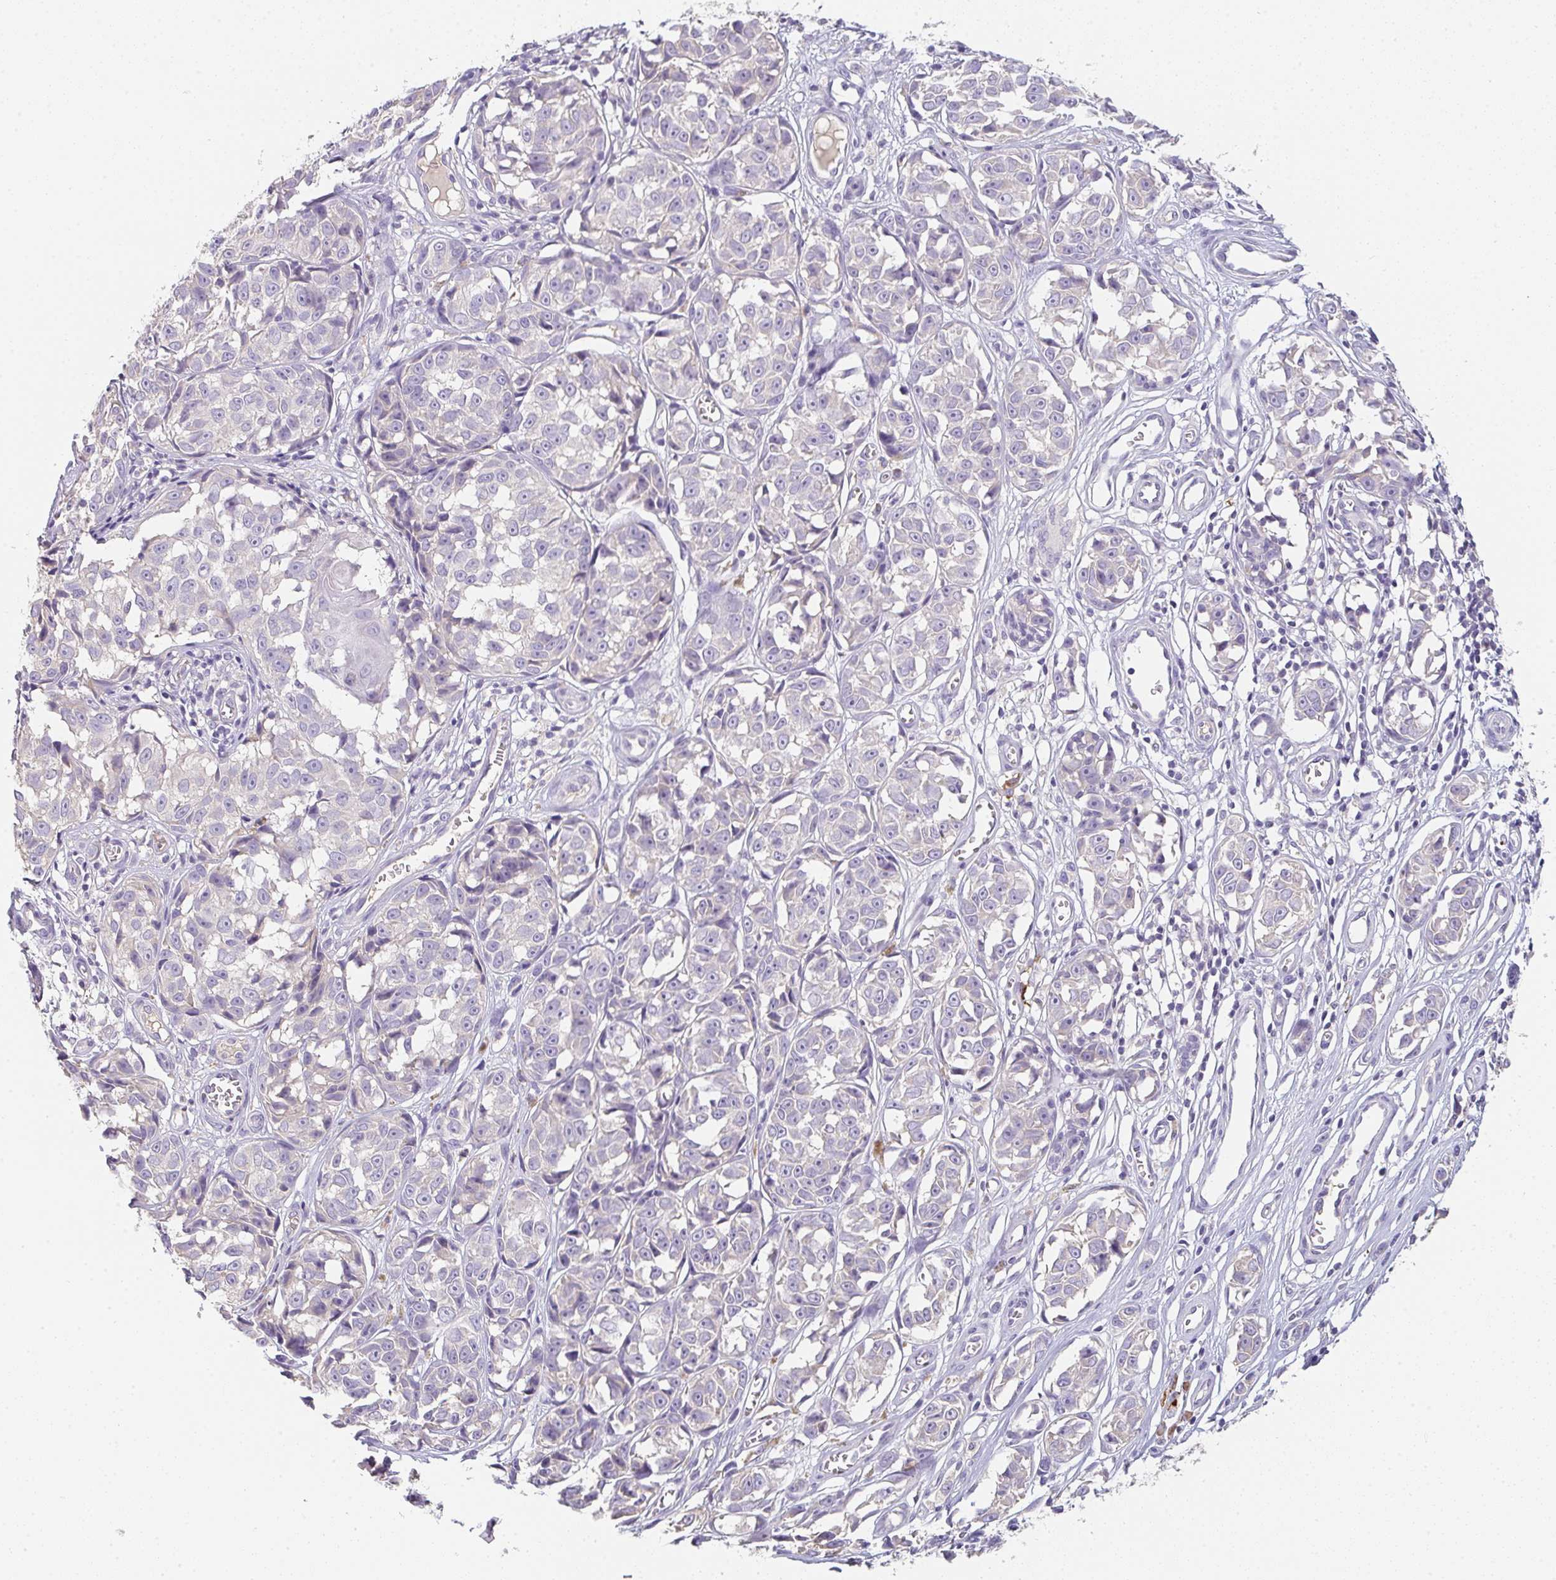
{"staining": {"intensity": "negative", "quantity": "none", "location": "none"}, "tissue": "melanoma", "cell_type": "Tumor cells", "image_type": "cancer", "snomed": [{"axis": "morphology", "description": "Malignant melanoma, NOS"}, {"axis": "topography", "description": "Skin"}], "caption": "A high-resolution image shows immunohistochemistry staining of melanoma, which shows no significant expression in tumor cells. (DAB immunohistochemistry (IHC) with hematoxylin counter stain).", "gene": "ZNF215", "patient": {"sex": "male", "age": 73}}